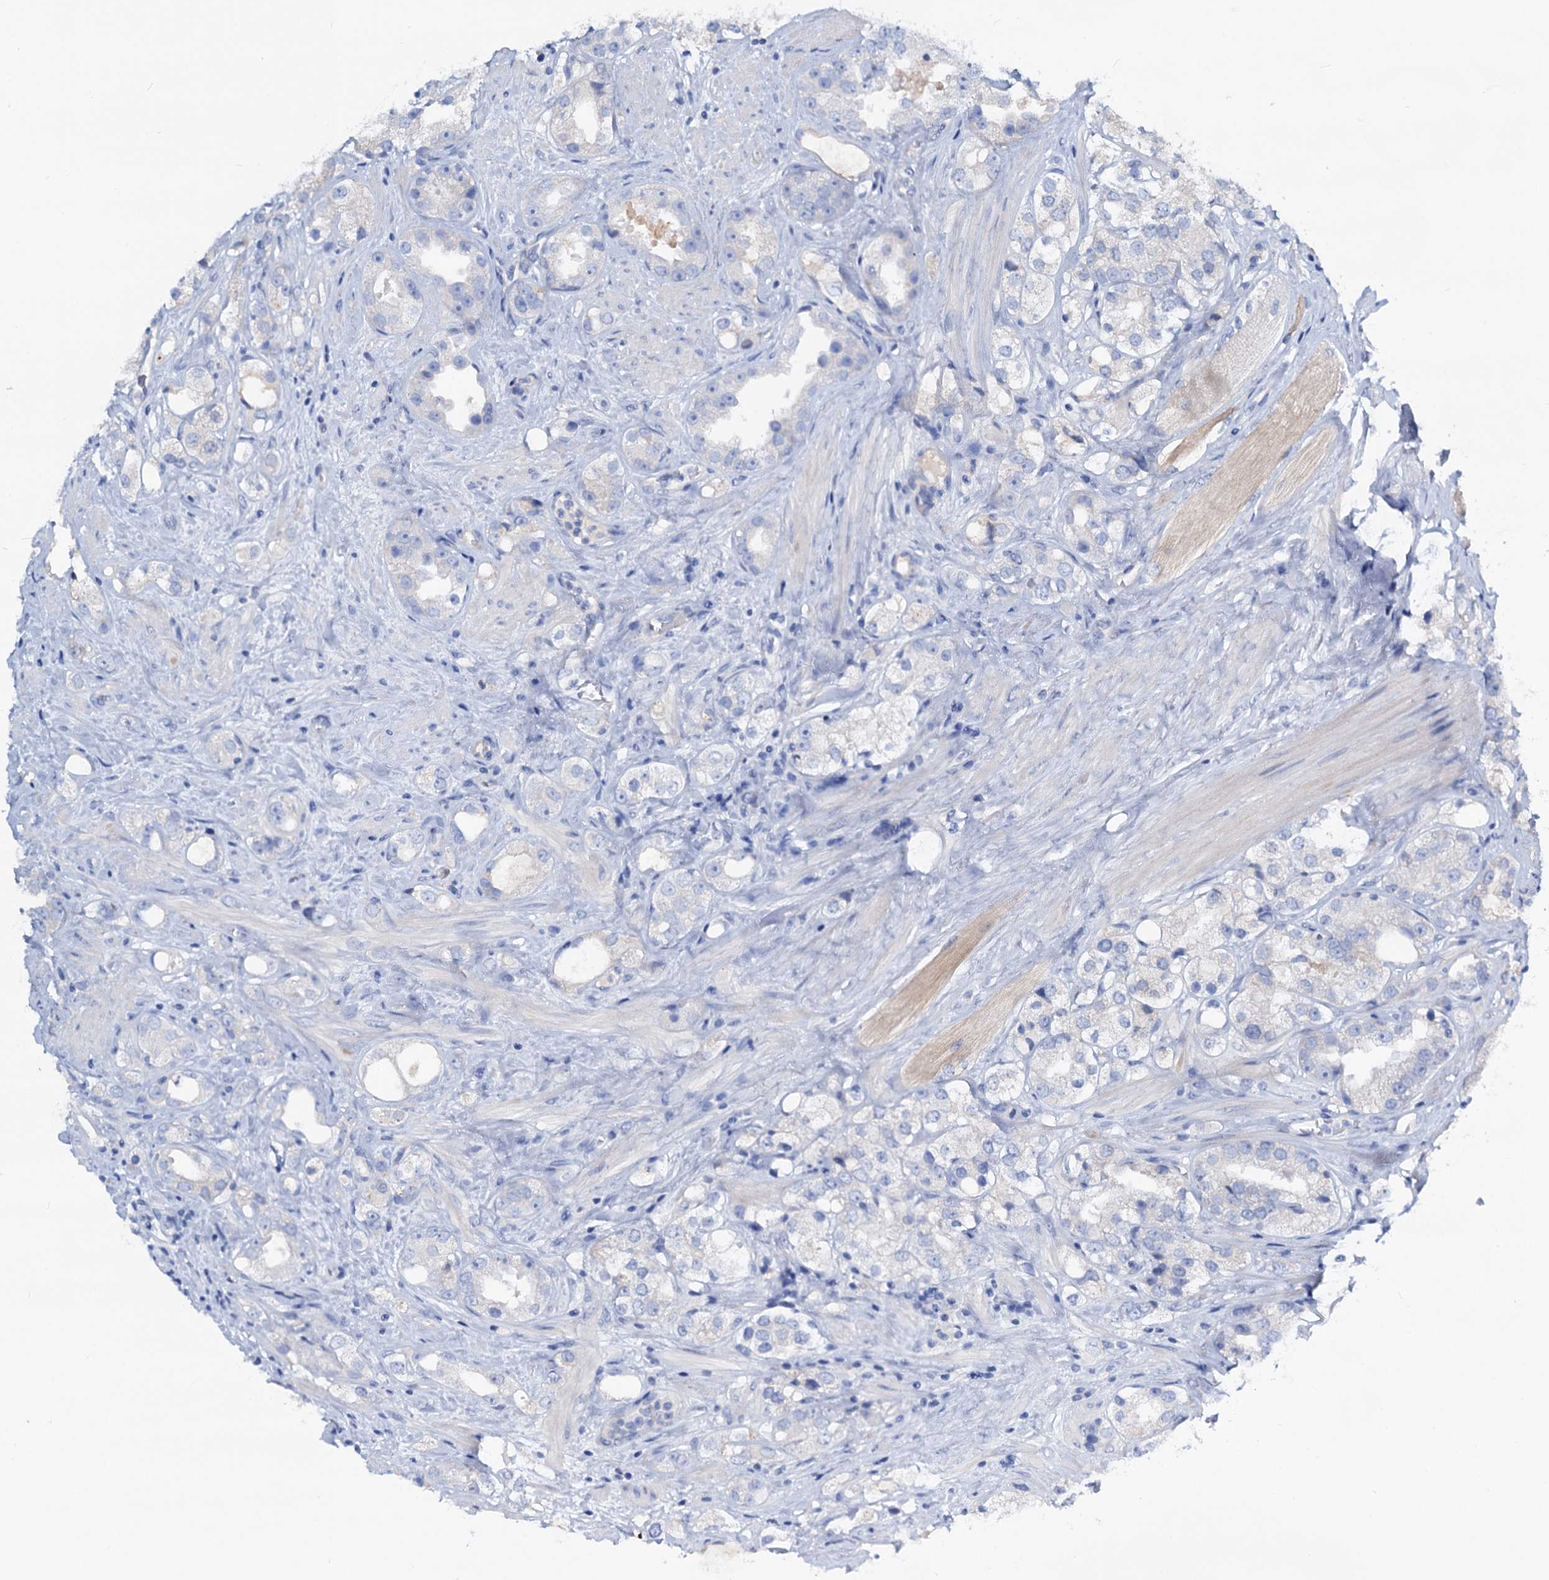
{"staining": {"intensity": "negative", "quantity": "none", "location": "none"}, "tissue": "prostate cancer", "cell_type": "Tumor cells", "image_type": "cancer", "snomed": [{"axis": "morphology", "description": "Adenocarcinoma, NOS"}, {"axis": "topography", "description": "Prostate"}], "caption": "High magnification brightfield microscopy of prostate cancer (adenocarcinoma) stained with DAB (3,3'-diaminobenzidine) (brown) and counterstained with hematoxylin (blue): tumor cells show no significant expression. (IHC, brightfield microscopy, high magnification).", "gene": "DYDC2", "patient": {"sex": "male", "age": 79}}